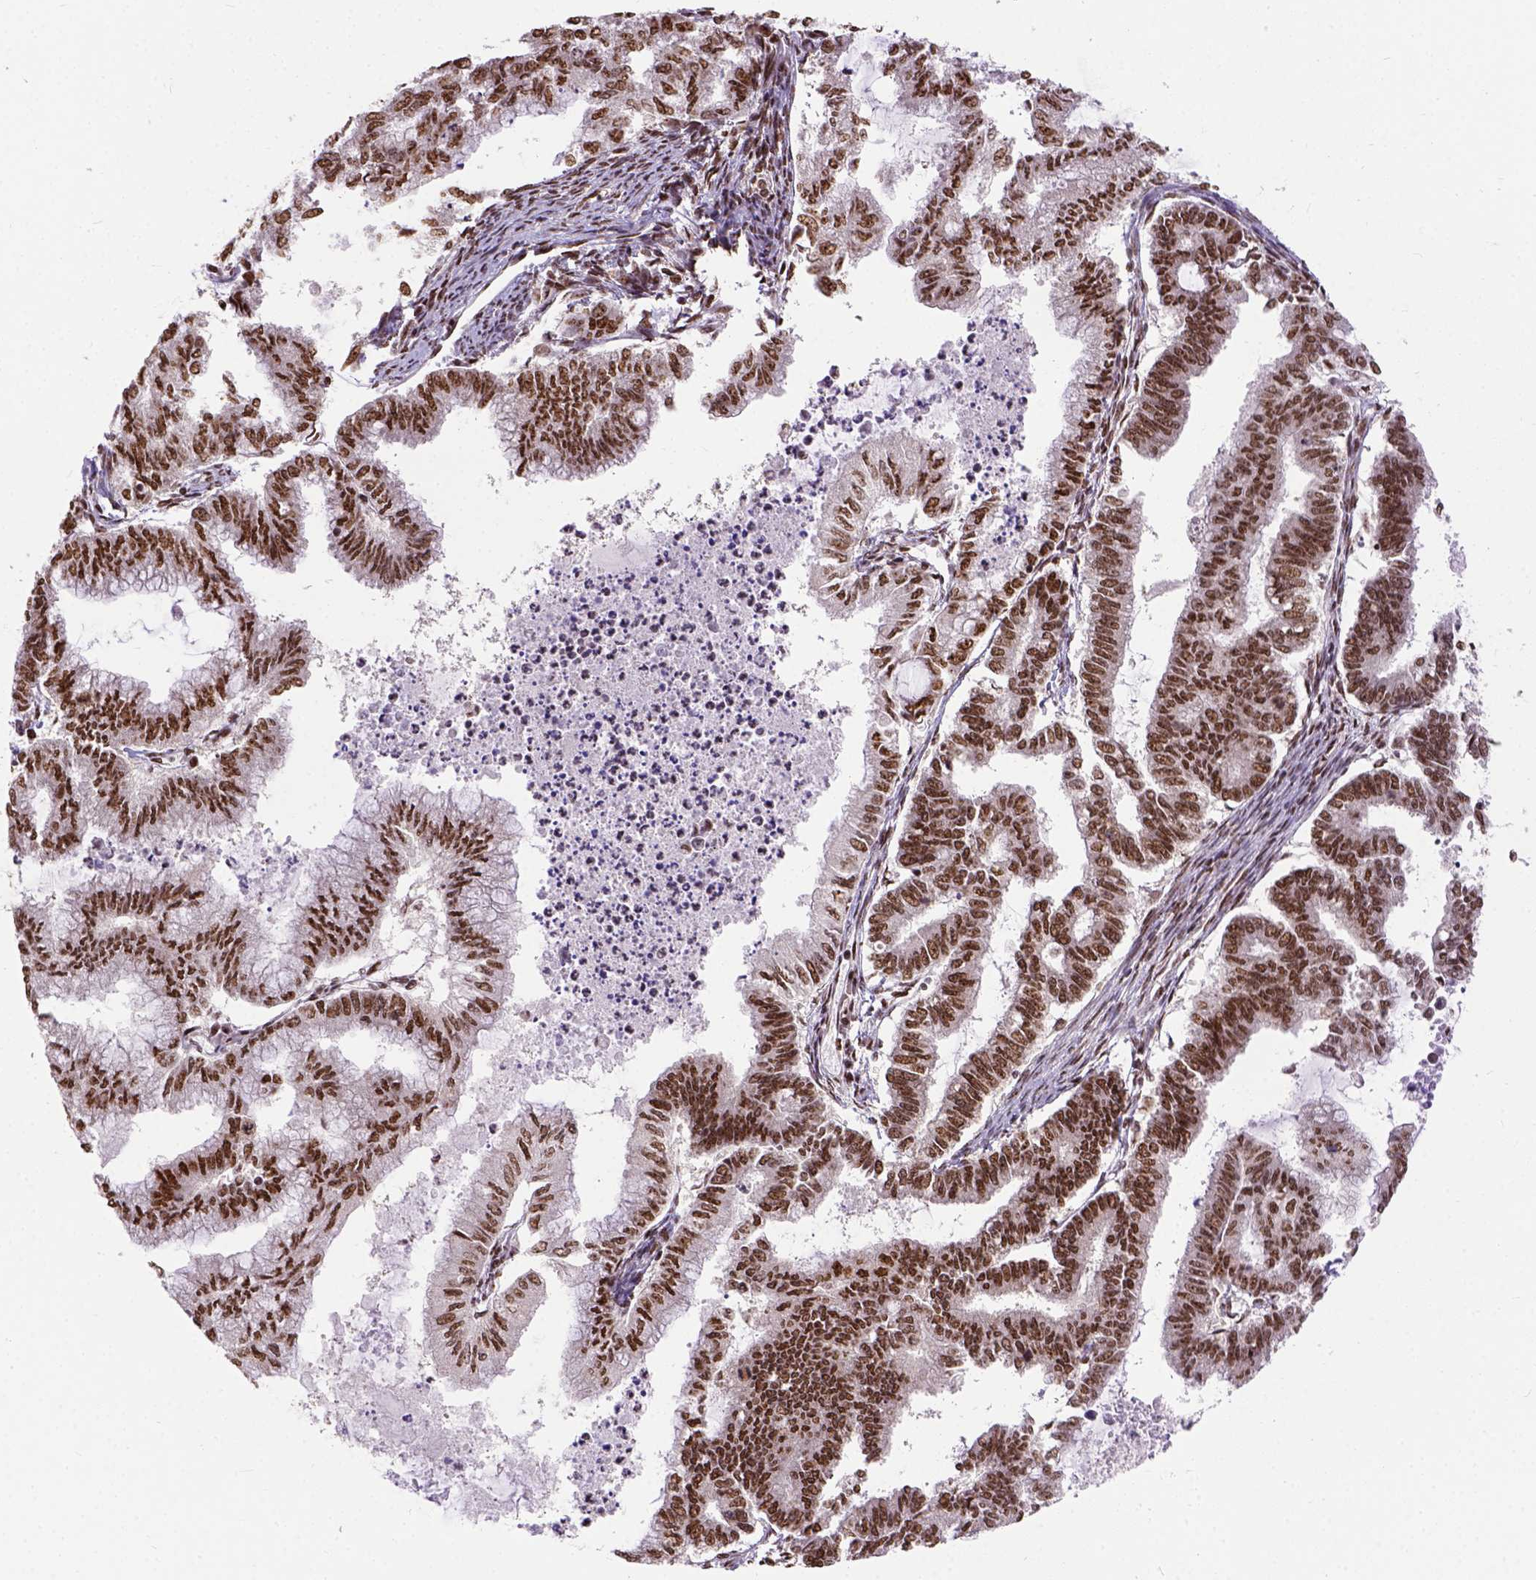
{"staining": {"intensity": "moderate", "quantity": ">75%", "location": "nuclear"}, "tissue": "endometrial cancer", "cell_type": "Tumor cells", "image_type": "cancer", "snomed": [{"axis": "morphology", "description": "Adenocarcinoma, NOS"}, {"axis": "topography", "description": "Endometrium"}], "caption": "DAB (3,3'-diaminobenzidine) immunohistochemical staining of endometrial adenocarcinoma reveals moderate nuclear protein staining in about >75% of tumor cells.", "gene": "NACC1", "patient": {"sex": "female", "age": 79}}